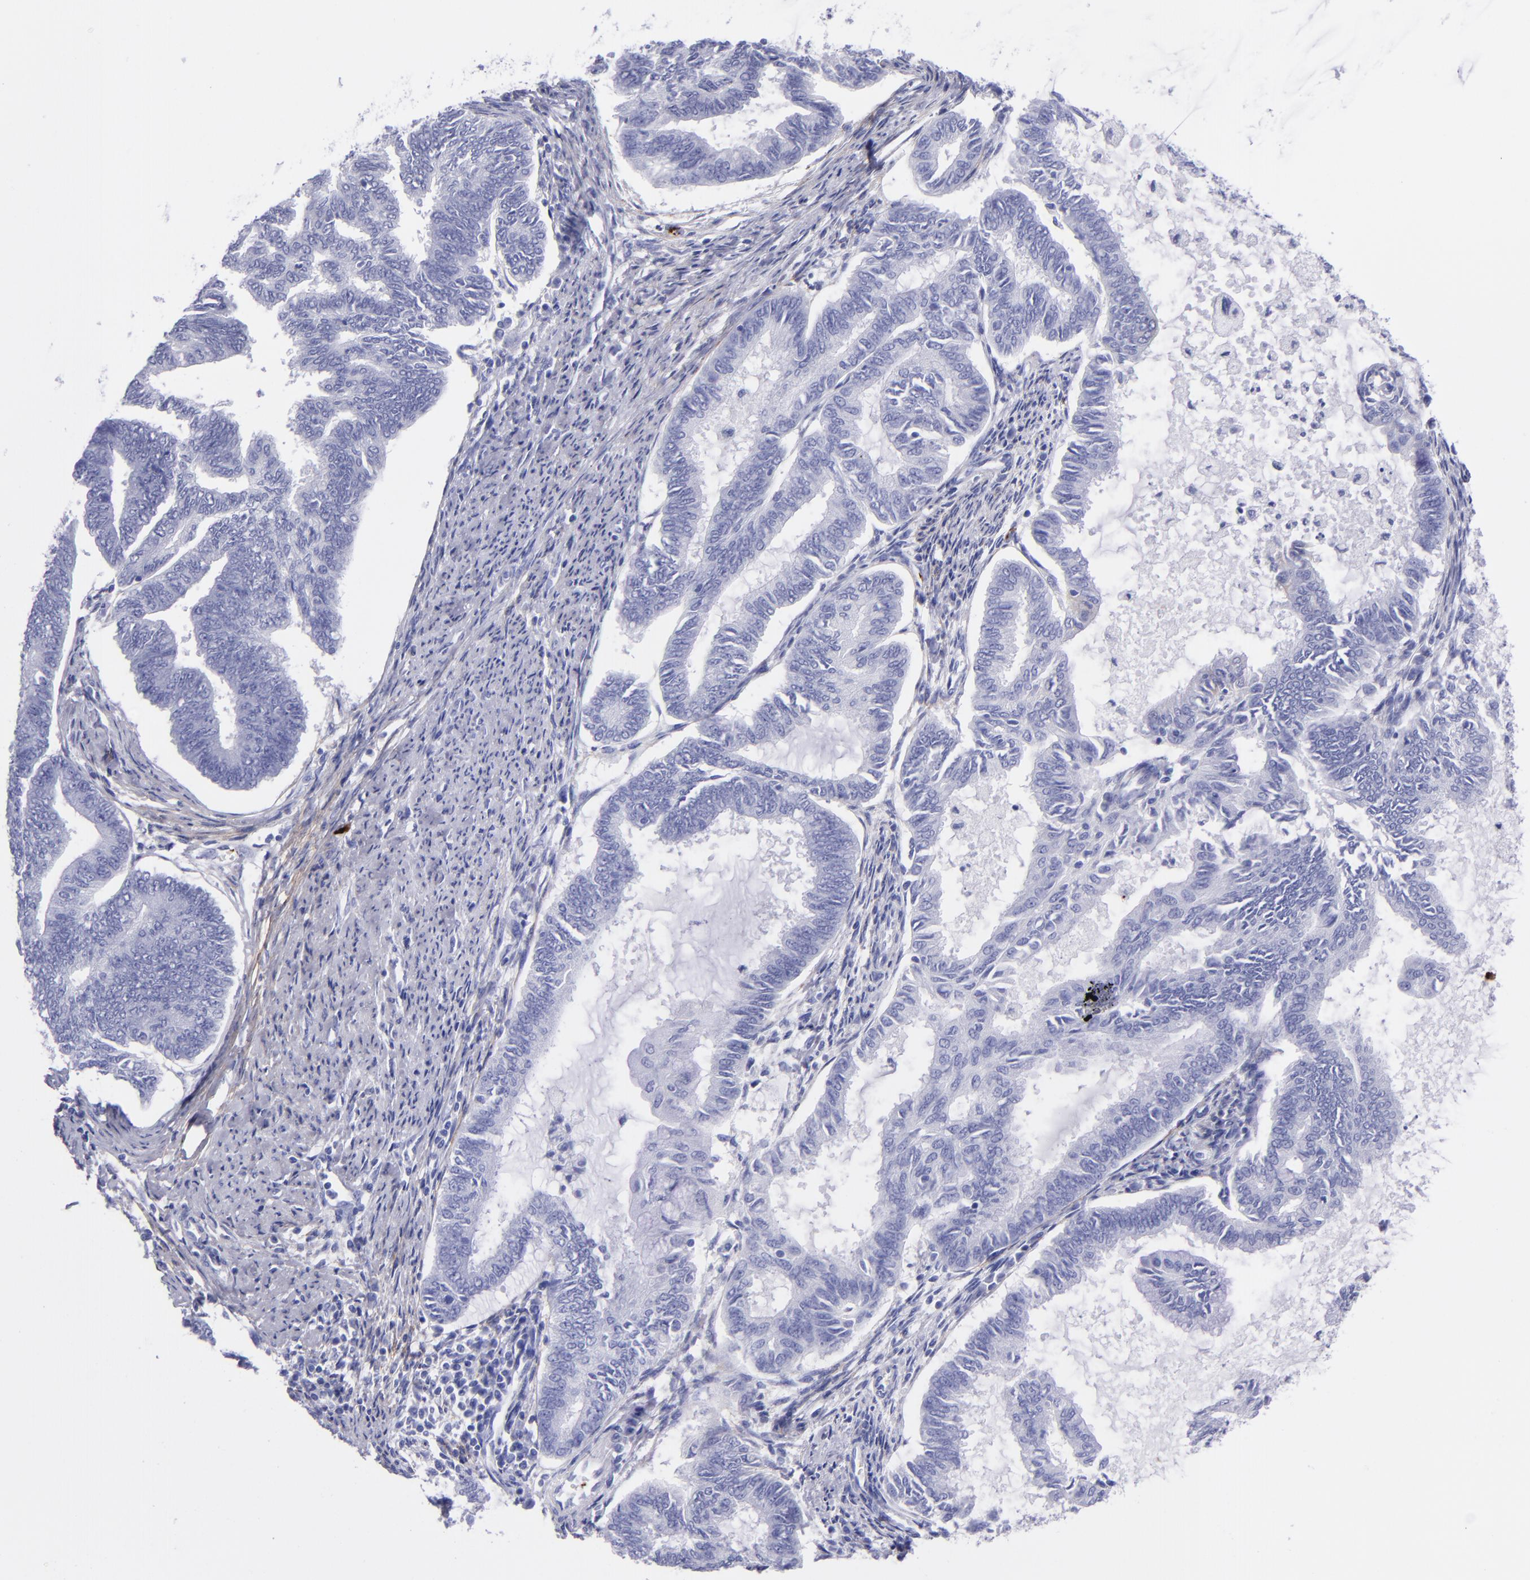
{"staining": {"intensity": "negative", "quantity": "none", "location": "none"}, "tissue": "endometrial cancer", "cell_type": "Tumor cells", "image_type": "cancer", "snomed": [{"axis": "morphology", "description": "Adenocarcinoma, NOS"}, {"axis": "topography", "description": "Endometrium"}], "caption": "Endometrial cancer (adenocarcinoma) stained for a protein using IHC demonstrates no staining tumor cells.", "gene": "EFCAB13", "patient": {"sex": "female", "age": 86}}